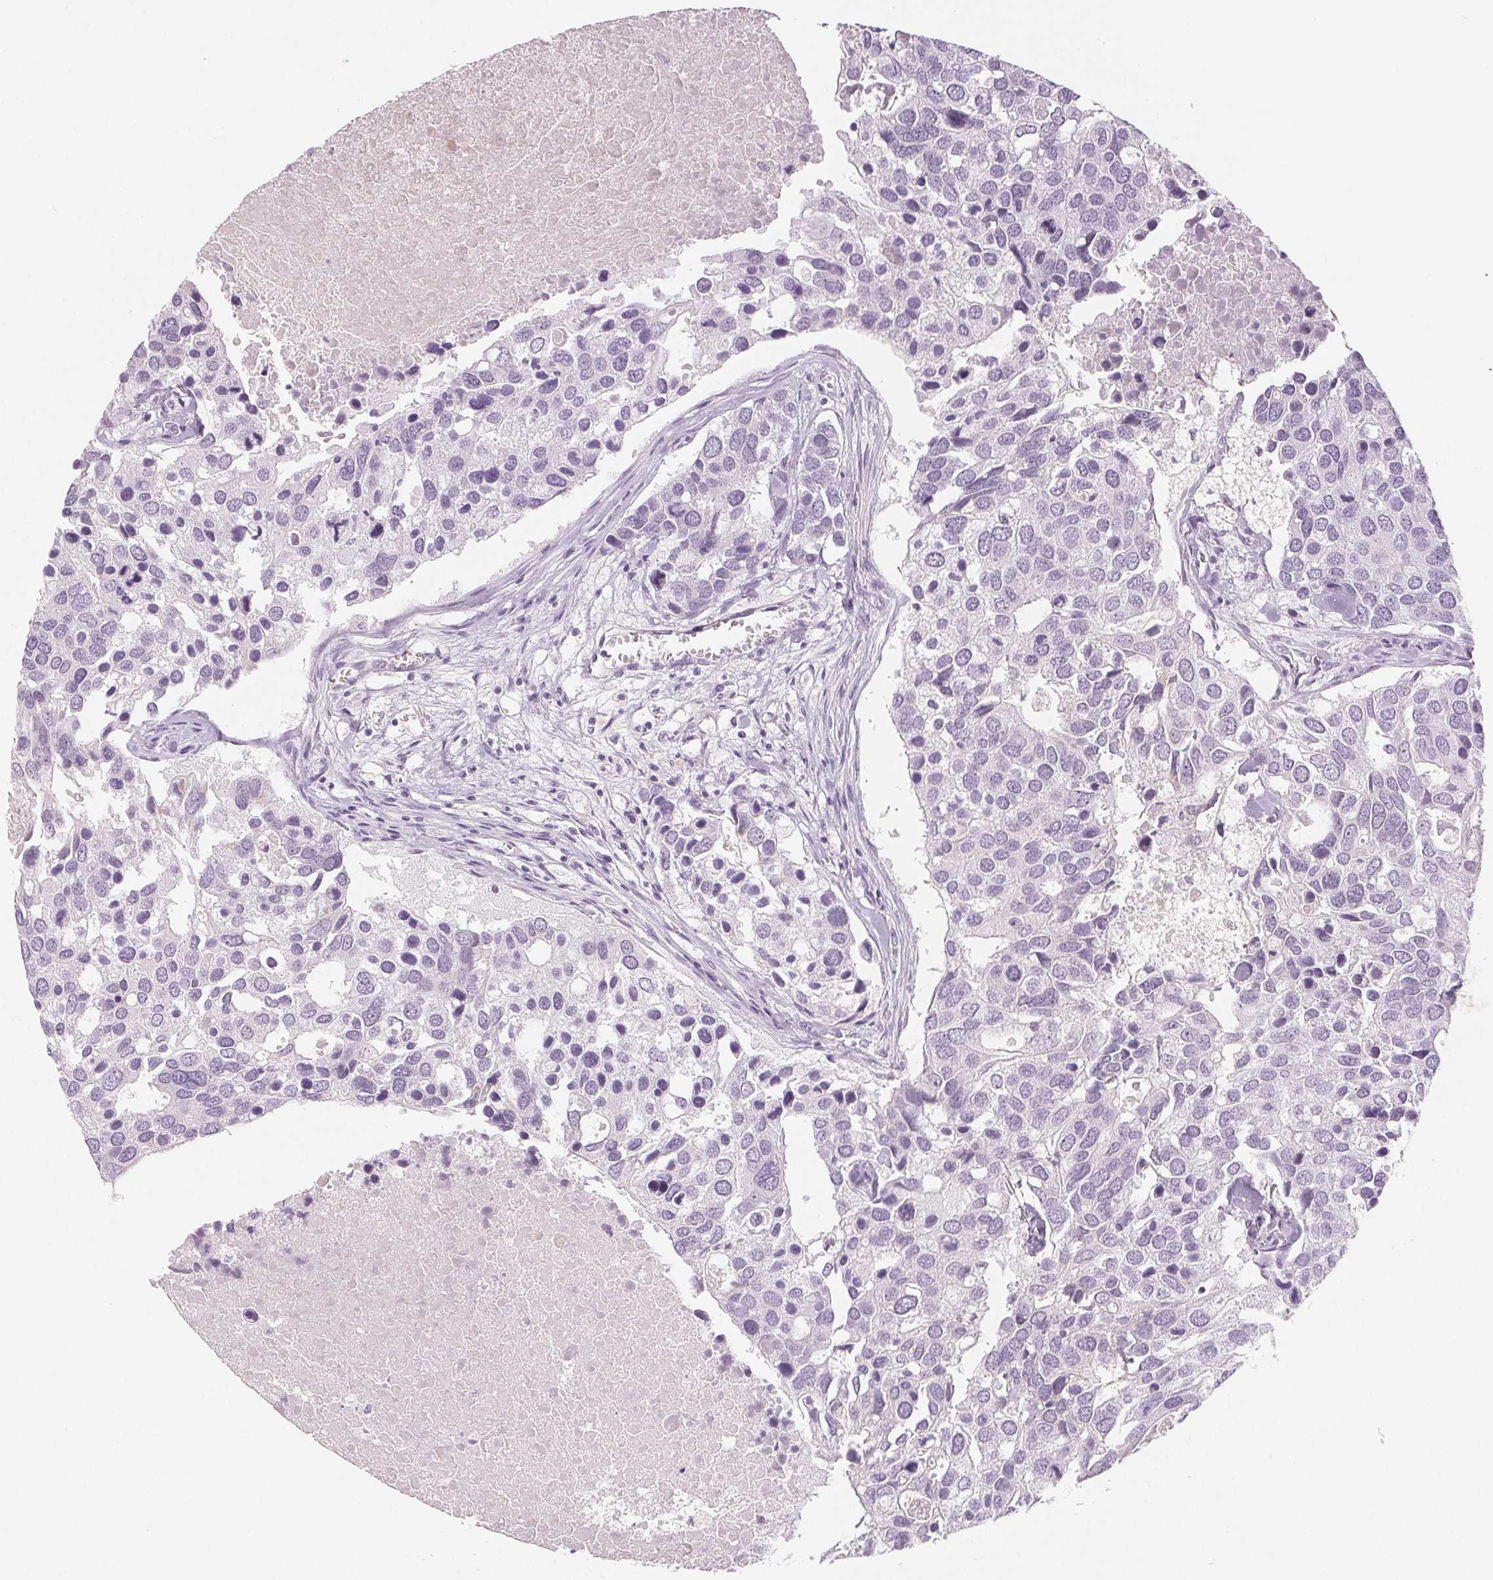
{"staining": {"intensity": "negative", "quantity": "none", "location": "none"}, "tissue": "breast cancer", "cell_type": "Tumor cells", "image_type": "cancer", "snomed": [{"axis": "morphology", "description": "Duct carcinoma"}, {"axis": "topography", "description": "Breast"}], "caption": "Immunohistochemistry (IHC) histopathology image of human breast cancer stained for a protein (brown), which exhibits no positivity in tumor cells. The staining was performed using DAB to visualize the protein expression in brown, while the nuclei were stained in blue with hematoxylin (Magnification: 20x).", "gene": "EHHADH", "patient": {"sex": "female", "age": 83}}